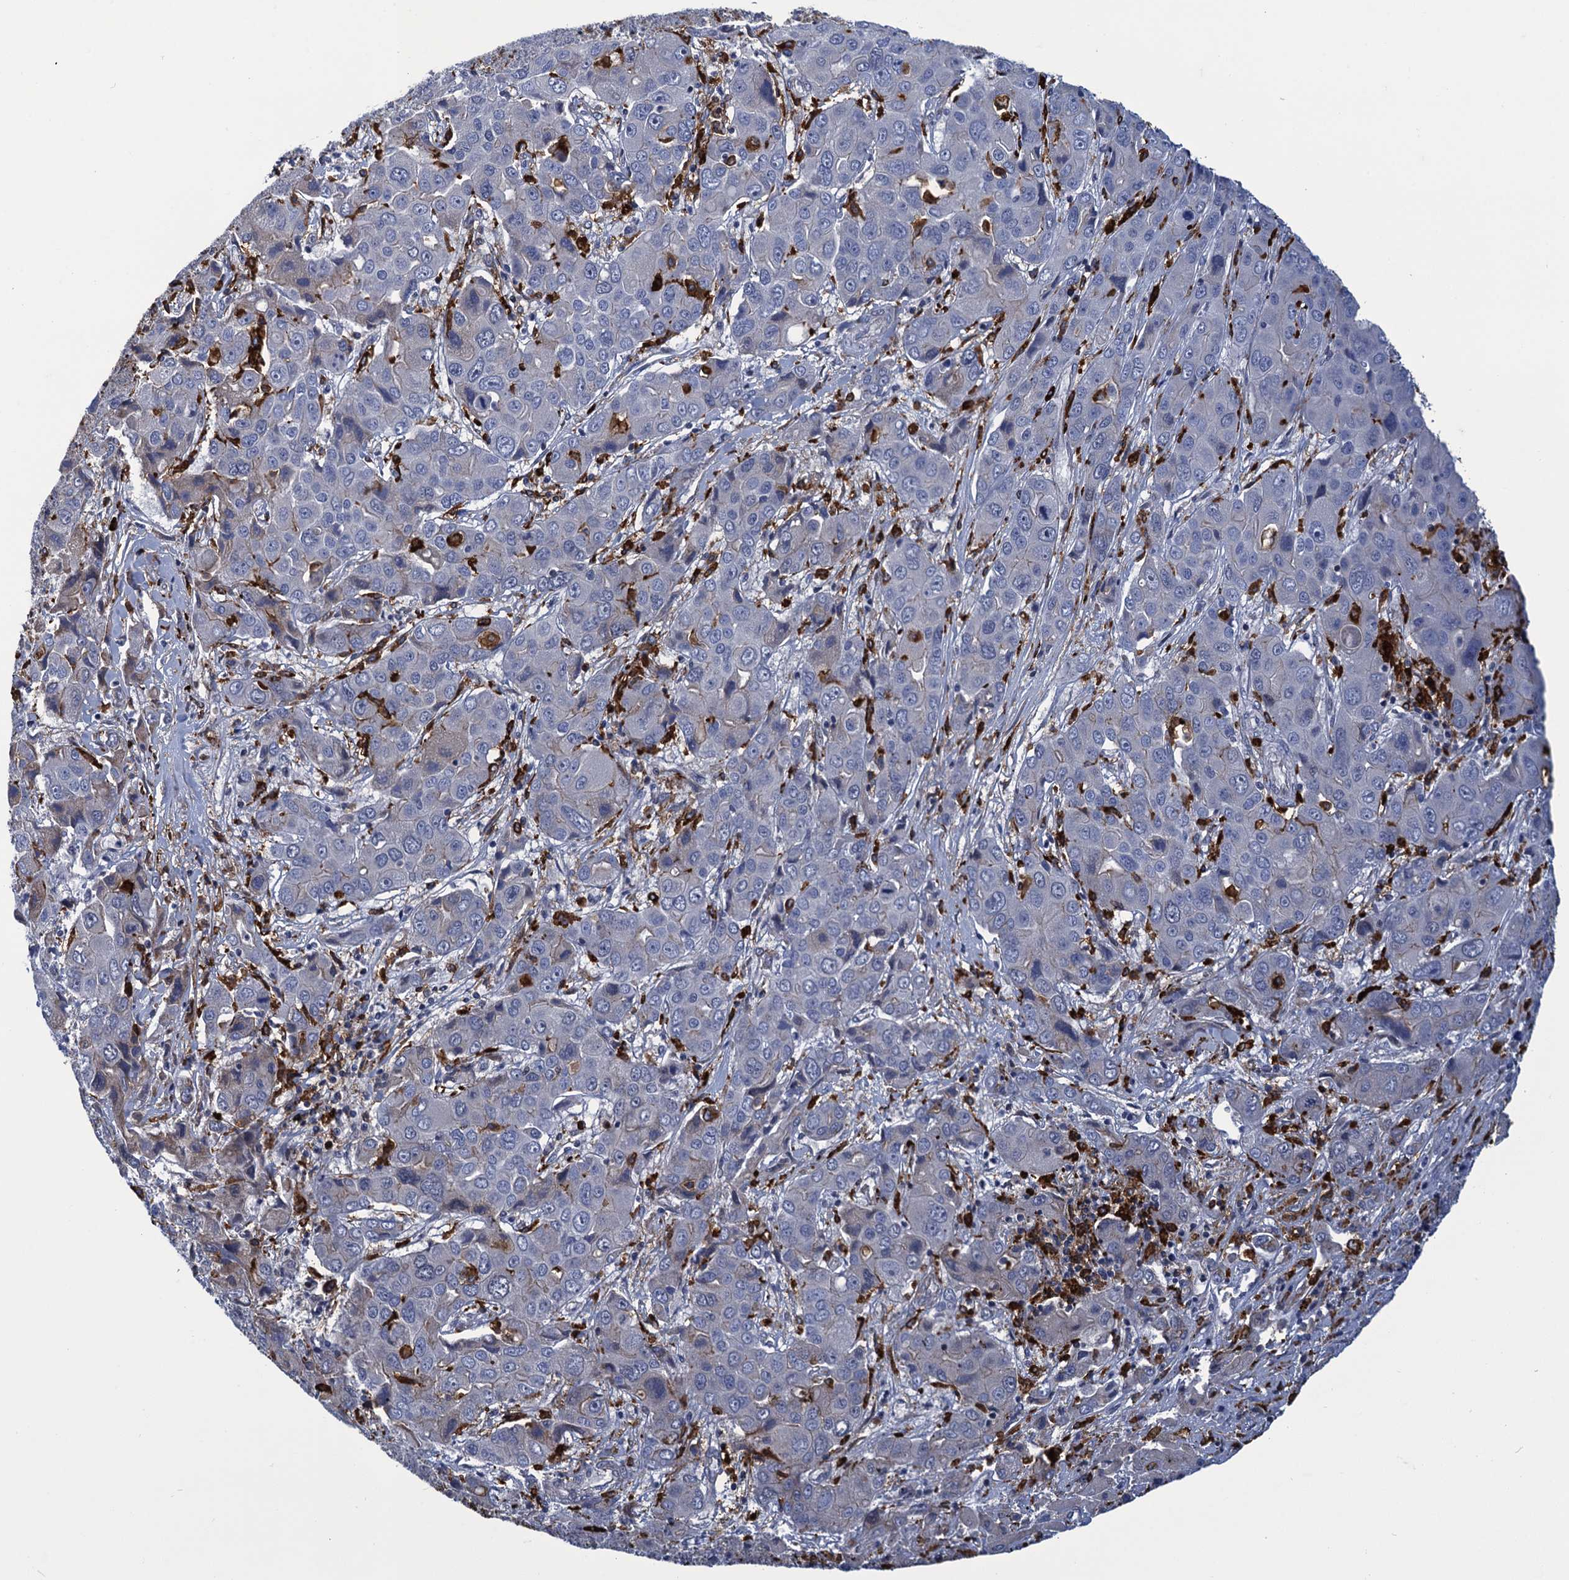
{"staining": {"intensity": "negative", "quantity": "none", "location": "none"}, "tissue": "liver cancer", "cell_type": "Tumor cells", "image_type": "cancer", "snomed": [{"axis": "morphology", "description": "Cholangiocarcinoma"}, {"axis": "topography", "description": "Liver"}], "caption": "Cholangiocarcinoma (liver) was stained to show a protein in brown. There is no significant positivity in tumor cells. The staining was performed using DAB (3,3'-diaminobenzidine) to visualize the protein expression in brown, while the nuclei were stained in blue with hematoxylin (Magnification: 20x).", "gene": "DNHD1", "patient": {"sex": "male", "age": 67}}